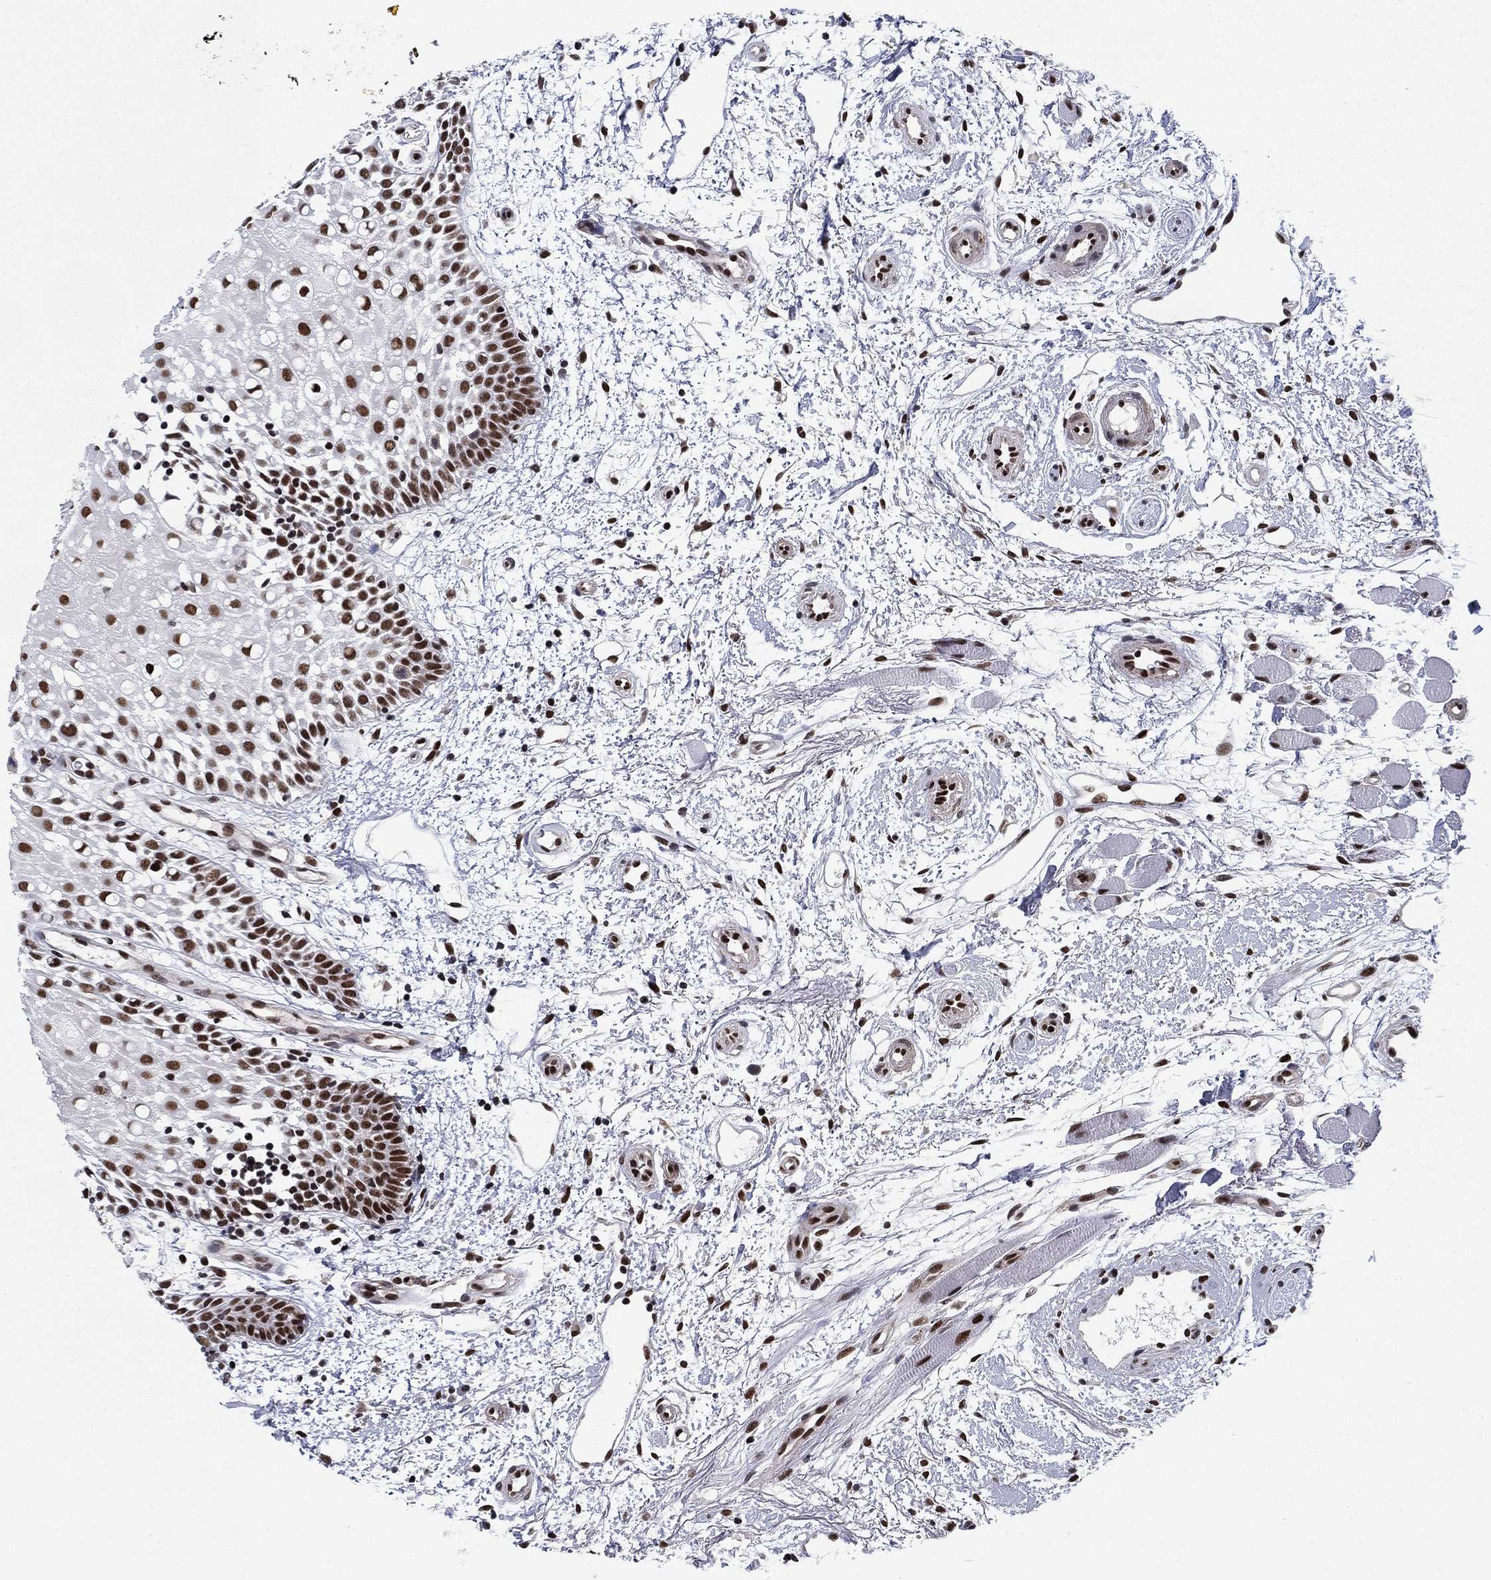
{"staining": {"intensity": "strong", "quantity": ">75%", "location": "nuclear"}, "tissue": "oral mucosa", "cell_type": "Squamous epithelial cells", "image_type": "normal", "snomed": [{"axis": "morphology", "description": "Normal tissue, NOS"}, {"axis": "morphology", "description": "Squamous cell carcinoma, NOS"}, {"axis": "topography", "description": "Oral tissue"}, {"axis": "topography", "description": "Head-Neck"}], "caption": "Immunohistochemistry (IHC) of normal human oral mucosa reveals high levels of strong nuclear staining in about >75% of squamous epithelial cells.", "gene": "RPRD1B", "patient": {"sex": "female", "age": 75}}